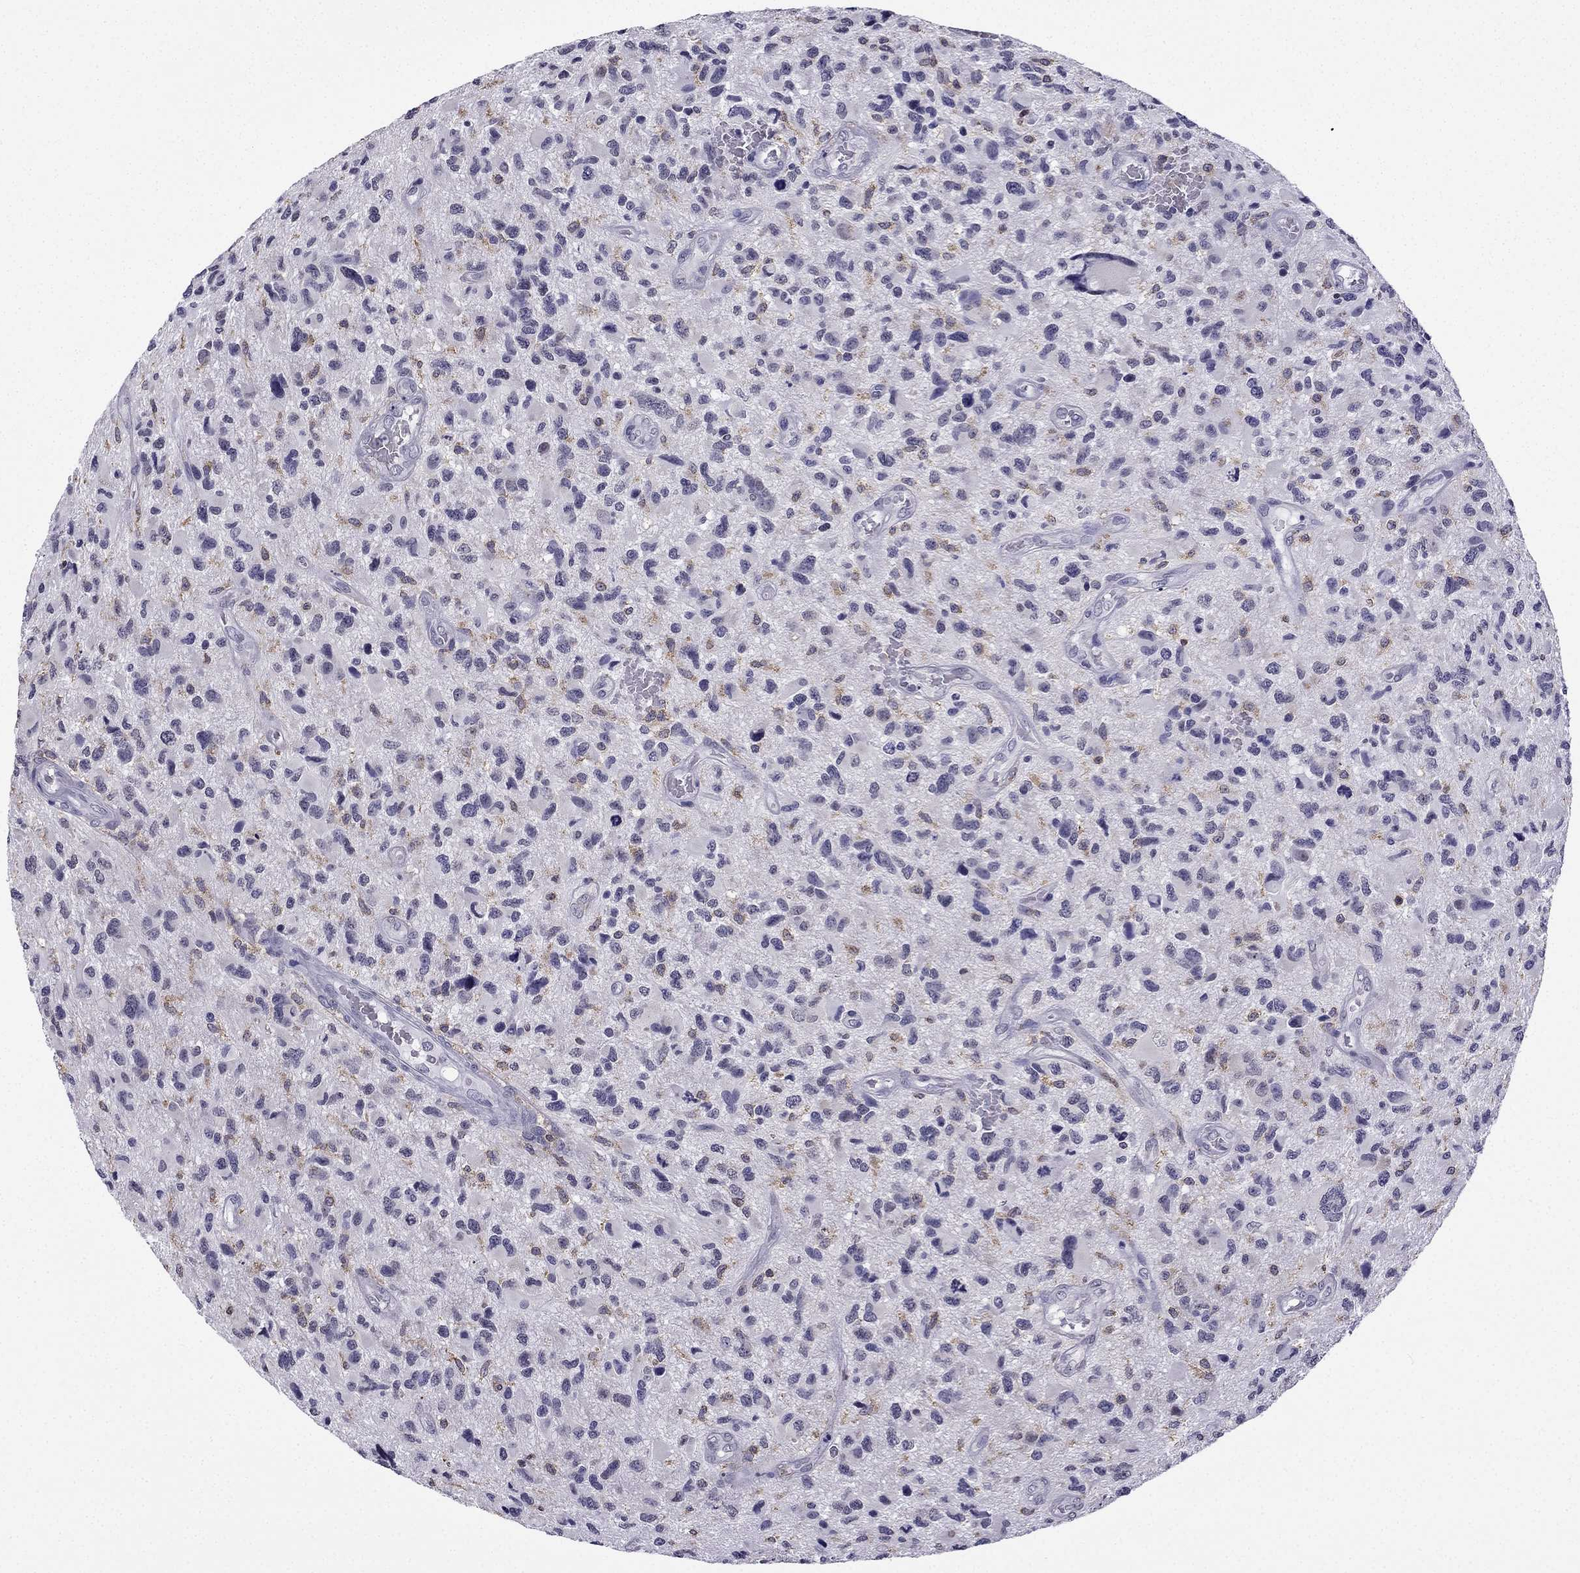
{"staining": {"intensity": "negative", "quantity": "none", "location": "none"}, "tissue": "glioma", "cell_type": "Tumor cells", "image_type": "cancer", "snomed": [{"axis": "morphology", "description": "Glioma, malignant, NOS"}, {"axis": "morphology", "description": "Glioma, malignant, High grade"}, {"axis": "topography", "description": "Brain"}], "caption": "Immunohistochemistry (IHC) photomicrograph of glioma stained for a protein (brown), which demonstrates no expression in tumor cells. (DAB immunohistochemistry with hematoxylin counter stain).", "gene": "CCK", "patient": {"sex": "female", "age": 71}}